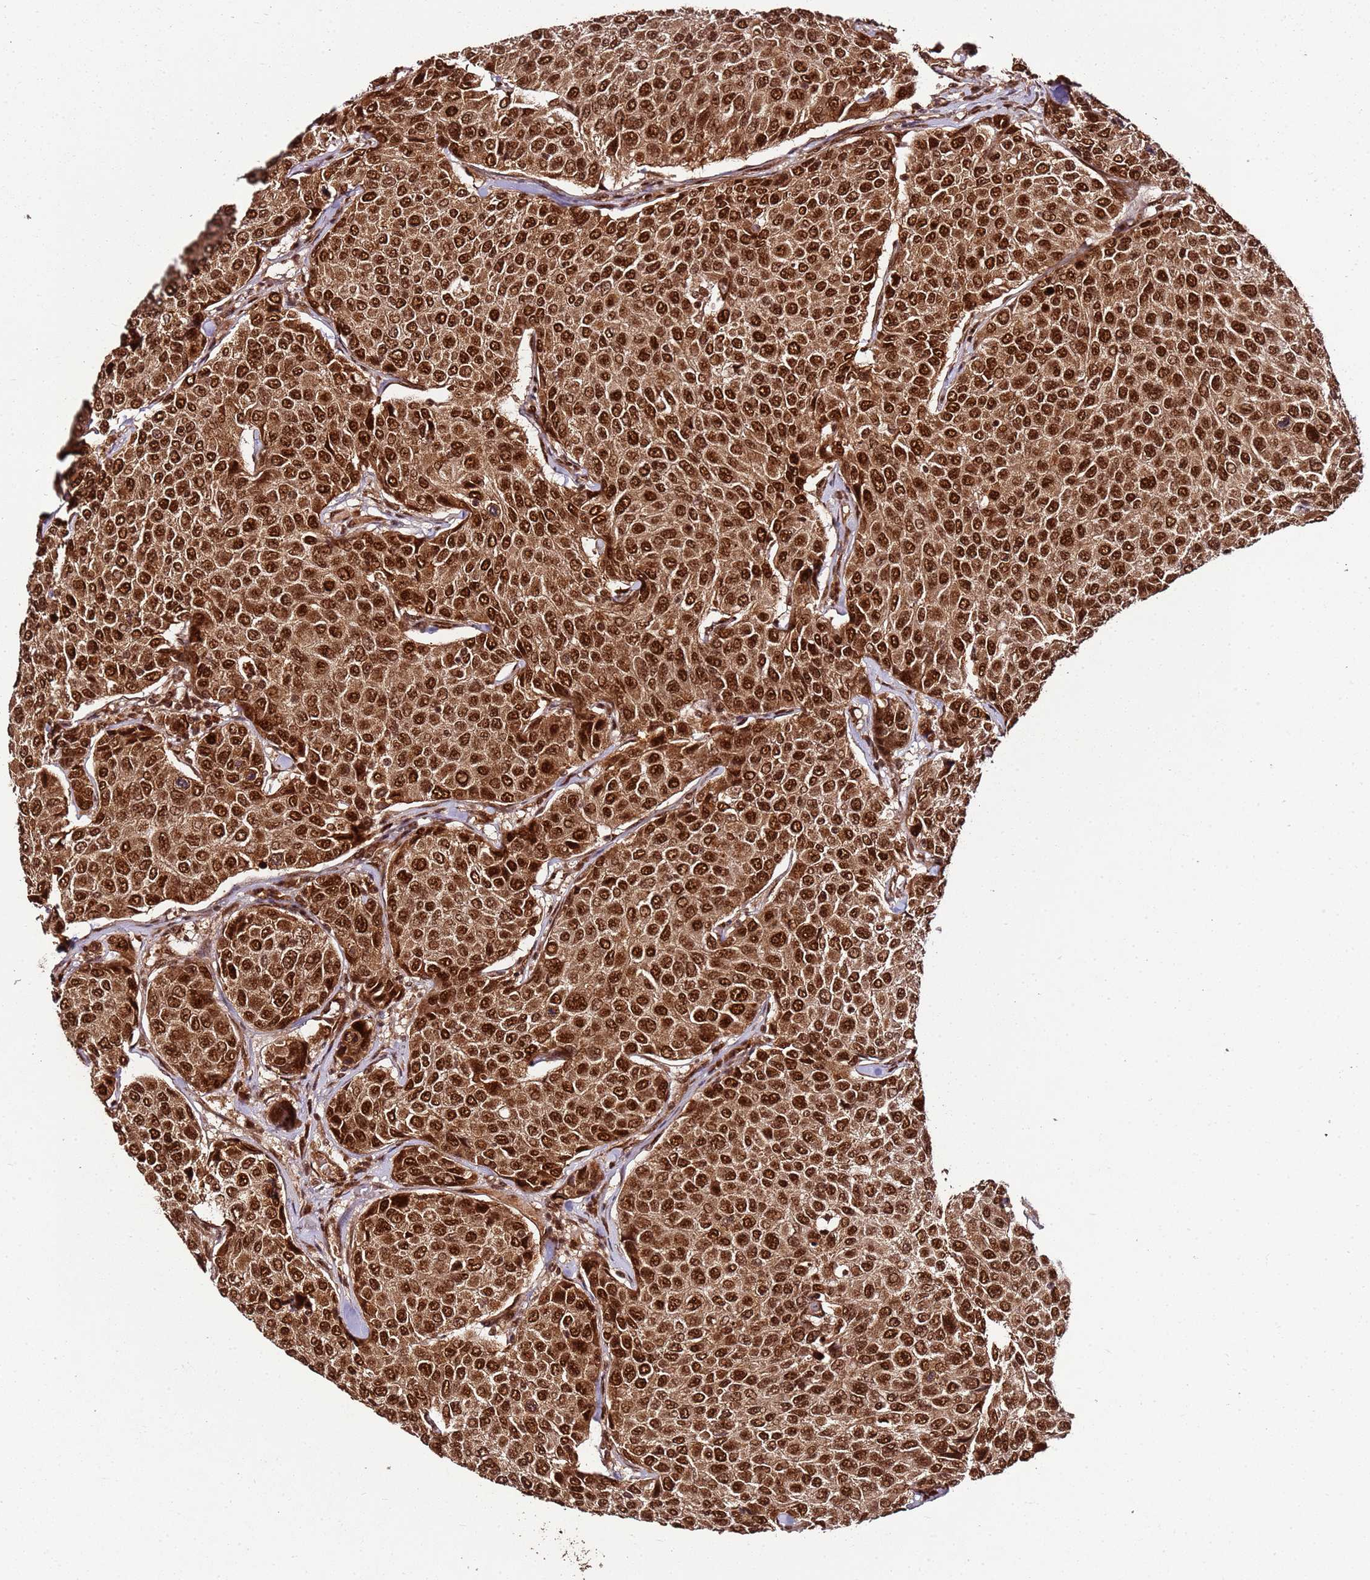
{"staining": {"intensity": "strong", "quantity": ">75%", "location": "cytoplasmic/membranous,nuclear"}, "tissue": "breast cancer", "cell_type": "Tumor cells", "image_type": "cancer", "snomed": [{"axis": "morphology", "description": "Duct carcinoma"}, {"axis": "topography", "description": "Breast"}], "caption": "Immunohistochemistry (IHC) (DAB) staining of breast cancer (invasive ductal carcinoma) reveals strong cytoplasmic/membranous and nuclear protein expression in about >75% of tumor cells. The protein is stained brown, and the nuclei are stained in blue (DAB IHC with brightfield microscopy, high magnification).", "gene": "XRN2", "patient": {"sex": "female", "age": 55}}